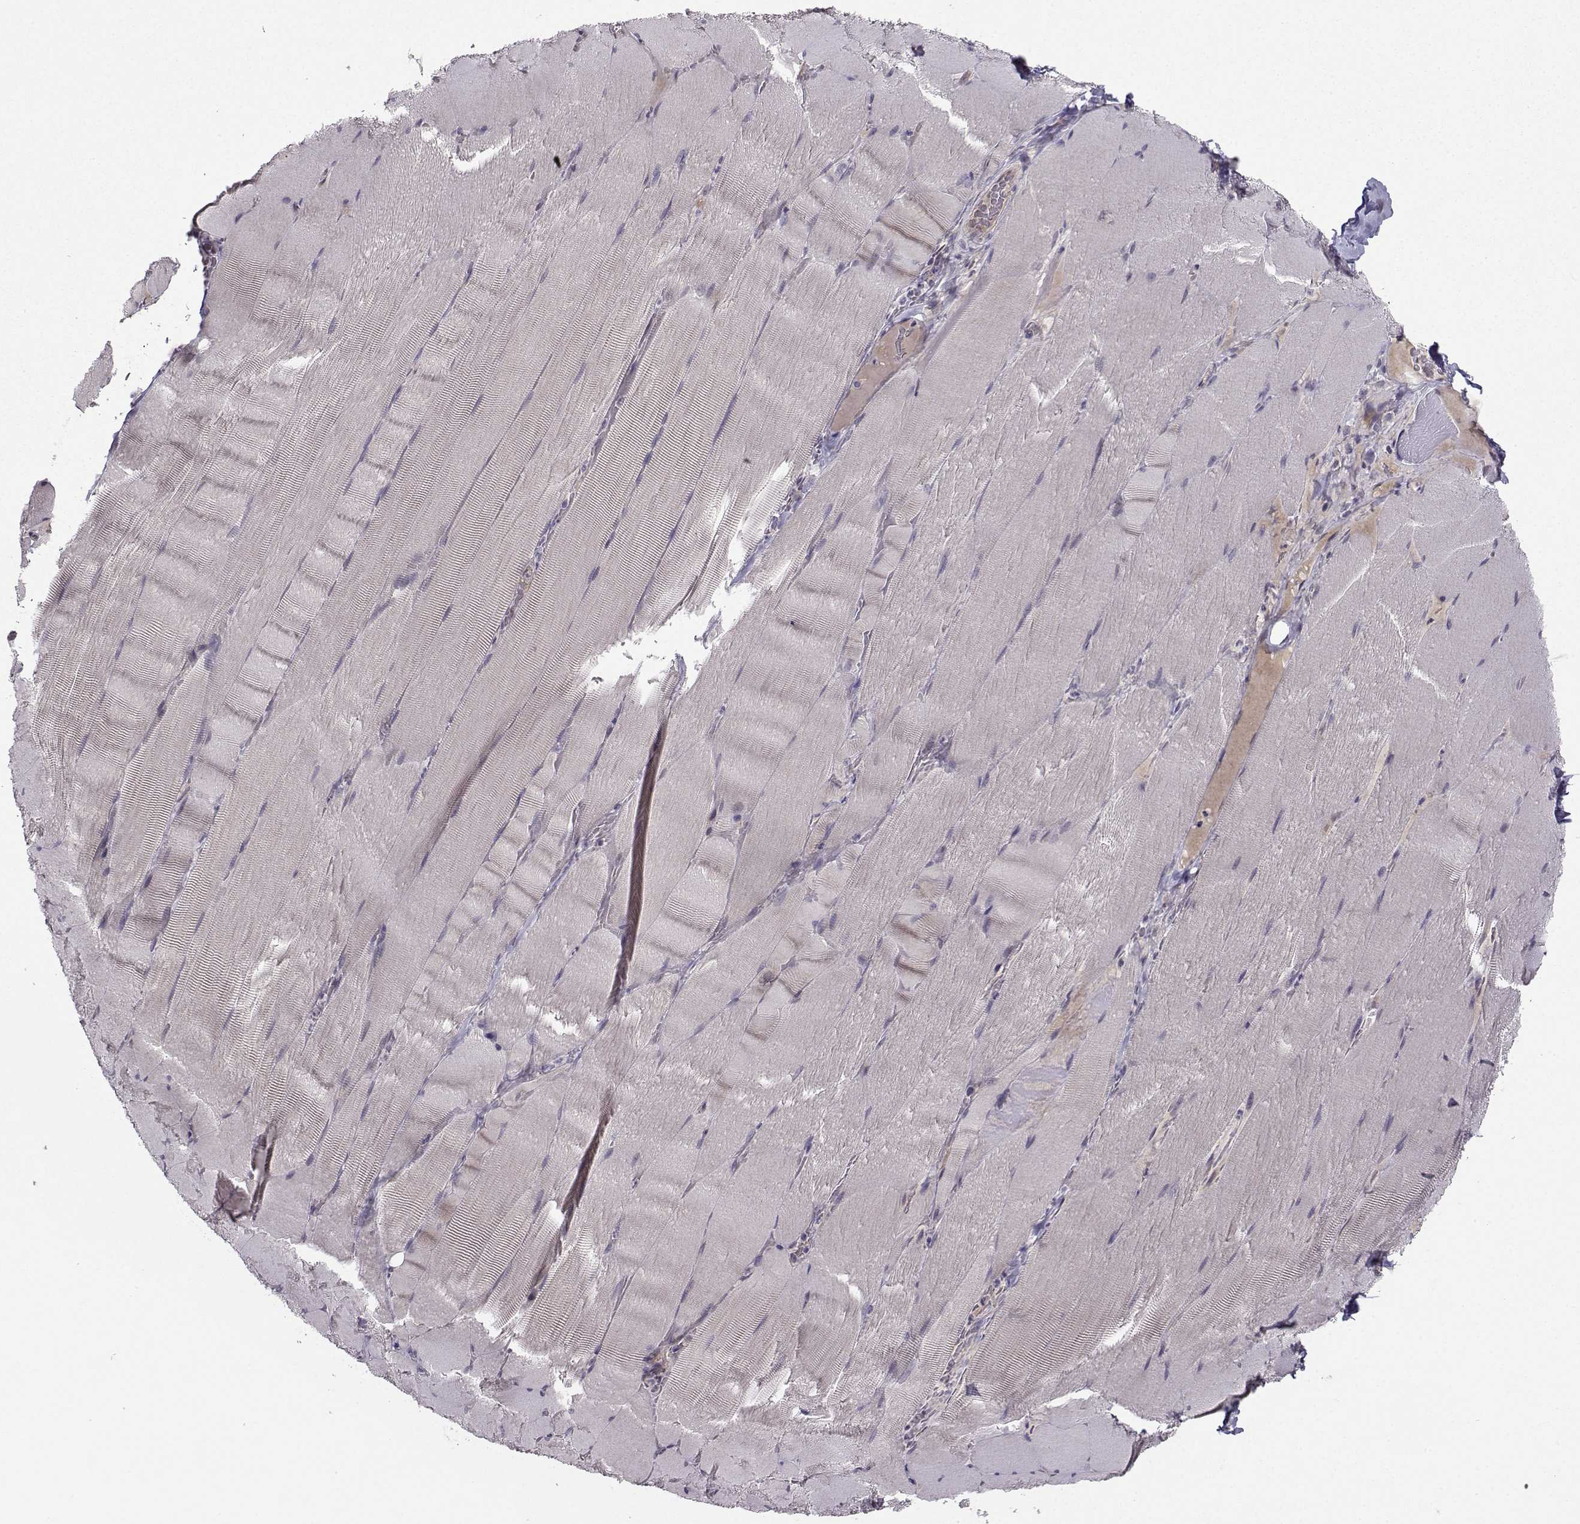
{"staining": {"intensity": "negative", "quantity": "none", "location": "none"}, "tissue": "skeletal muscle", "cell_type": "Myocytes", "image_type": "normal", "snomed": [{"axis": "morphology", "description": "Normal tissue, NOS"}, {"axis": "topography", "description": "Skeletal muscle"}], "caption": "This is an IHC micrograph of benign human skeletal muscle. There is no positivity in myocytes.", "gene": "NQO1", "patient": {"sex": "male", "age": 56}}